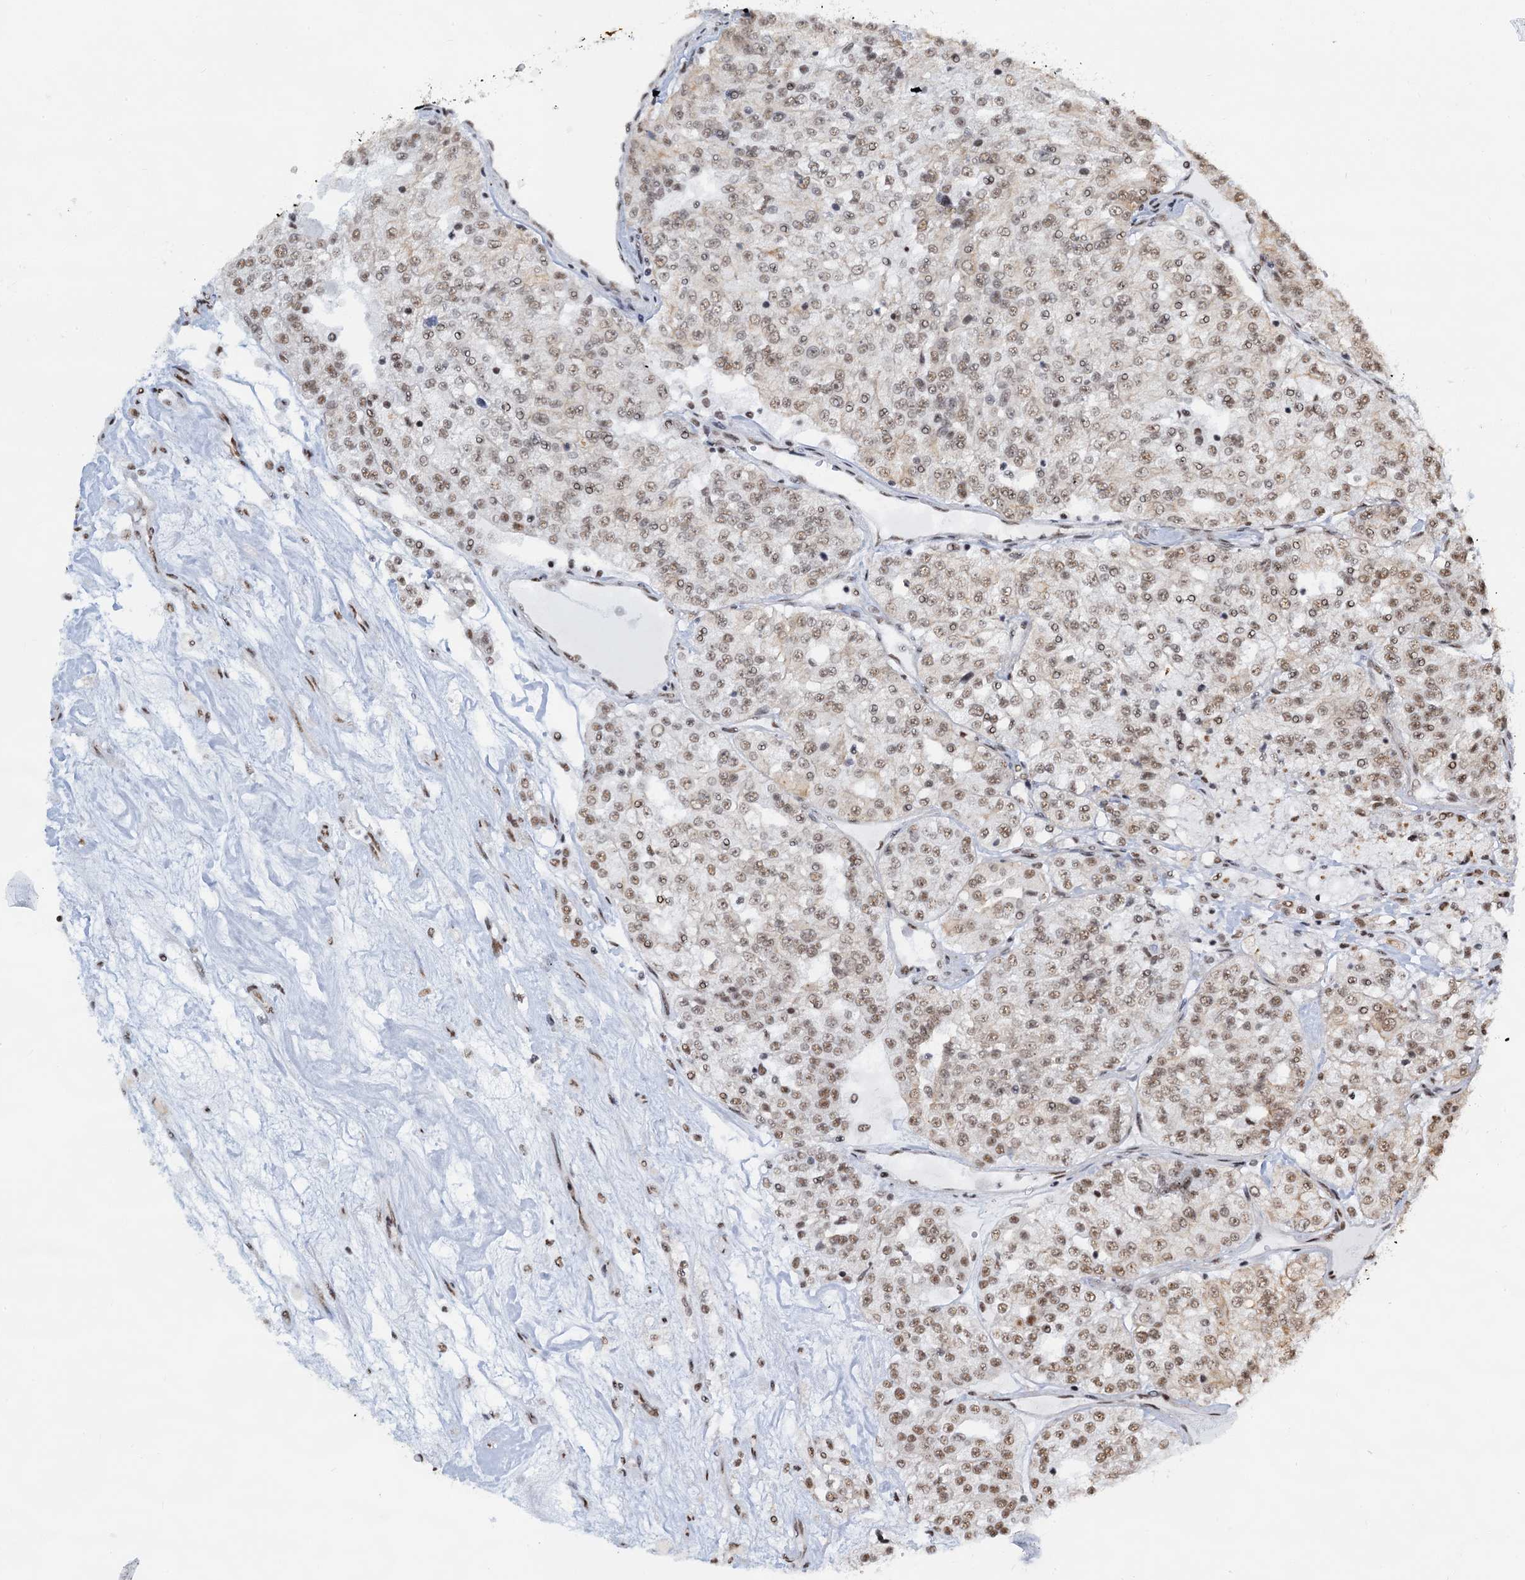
{"staining": {"intensity": "moderate", "quantity": ">75%", "location": "nuclear"}, "tissue": "renal cancer", "cell_type": "Tumor cells", "image_type": "cancer", "snomed": [{"axis": "morphology", "description": "Adenocarcinoma, NOS"}, {"axis": "topography", "description": "Kidney"}], "caption": "Renal cancer stained with IHC displays moderate nuclear staining in approximately >75% of tumor cells.", "gene": "ZNF609", "patient": {"sex": "female", "age": 63}}